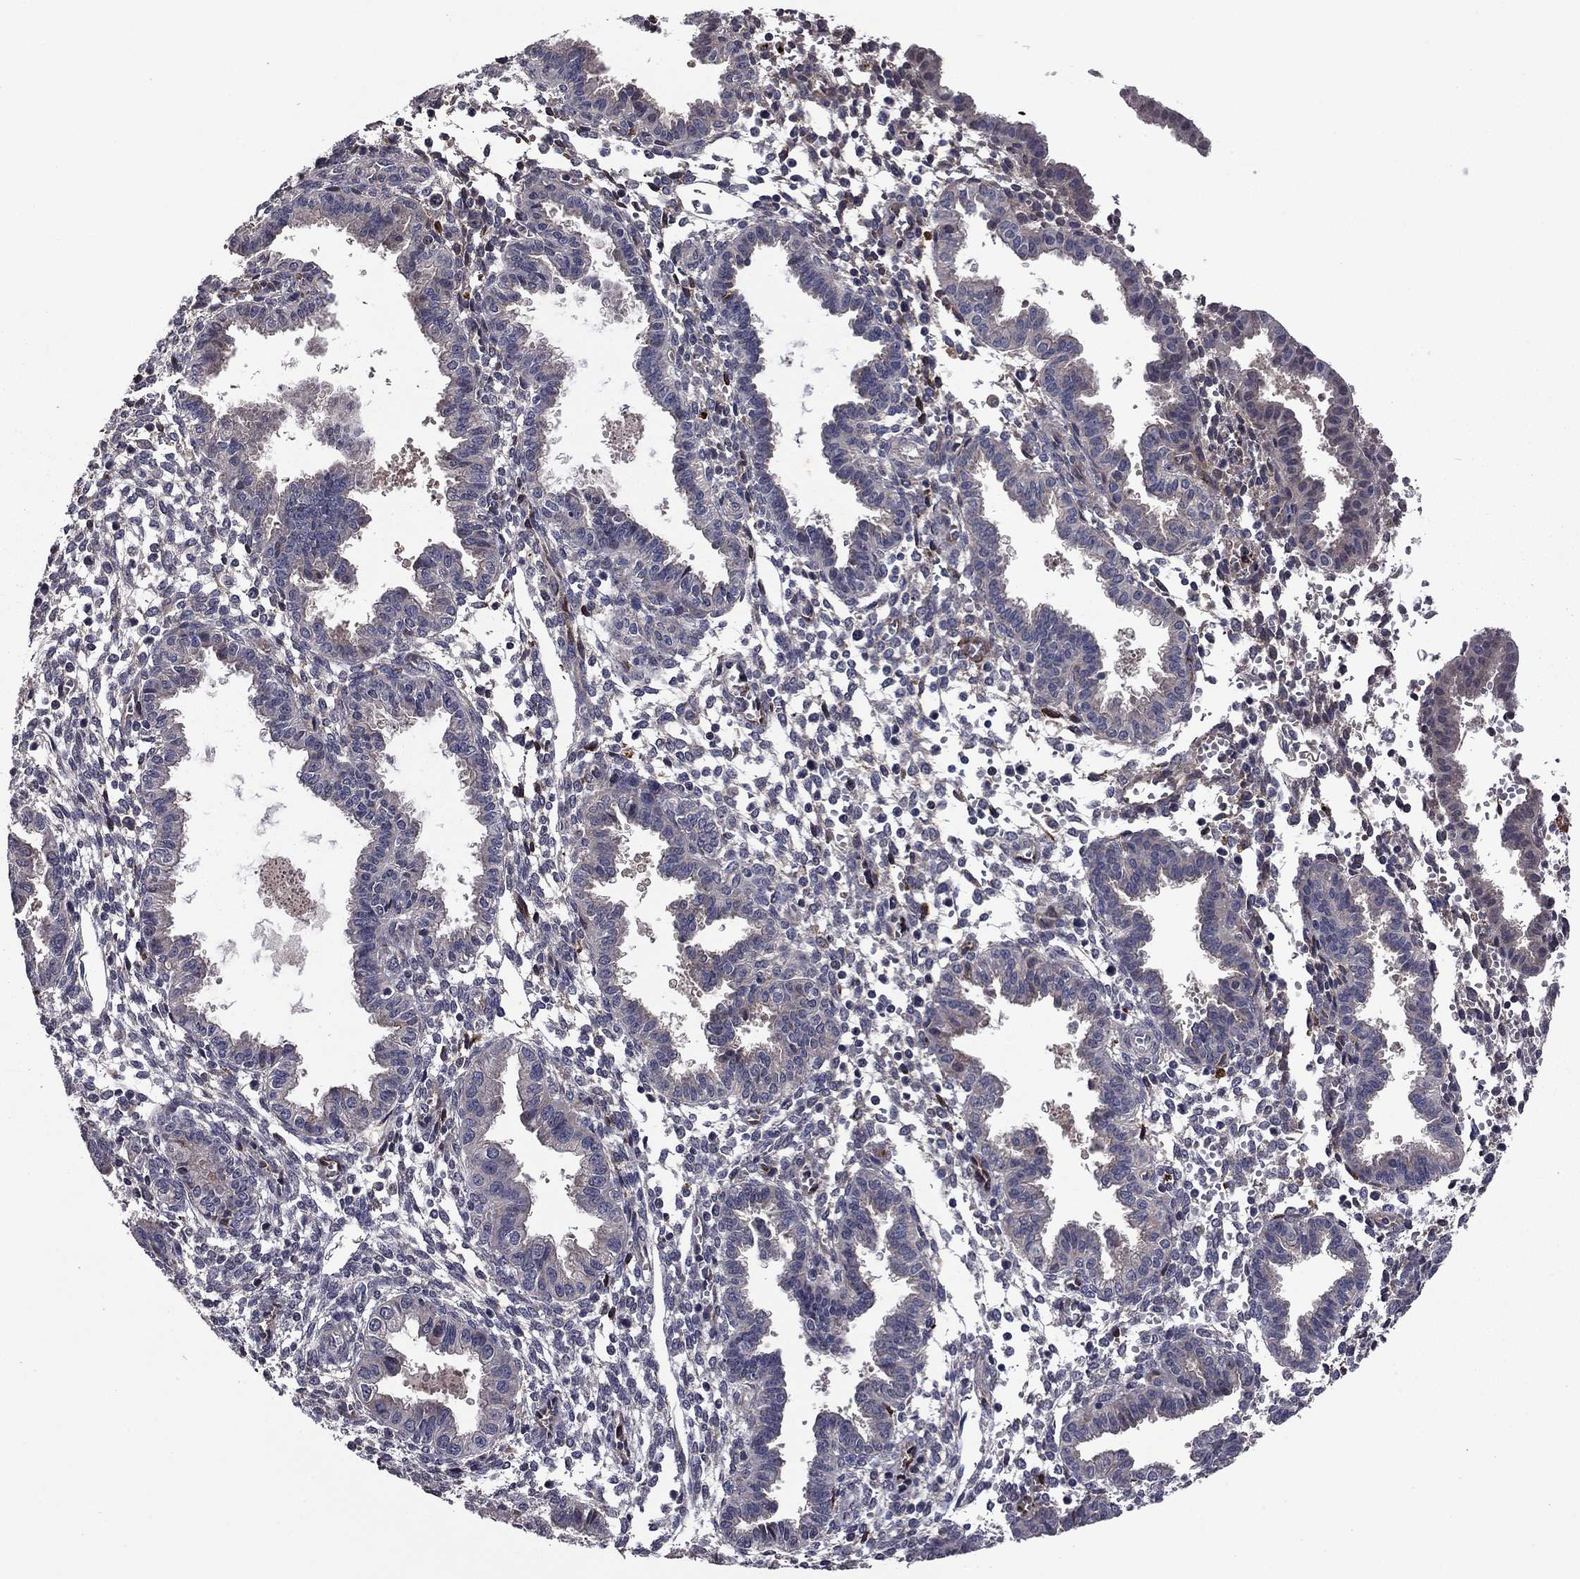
{"staining": {"intensity": "weak", "quantity": "25%-75%", "location": "cytoplasmic/membranous"}, "tissue": "endometrium", "cell_type": "Cells in endometrial stroma", "image_type": "normal", "snomed": [{"axis": "morphology", "description": "Normal tissue, NOS"}, {"axis": "topography", "description": "Endometrium"}], "caption": "Protein analysis of normal endometrium reveals weak cytoplasmic/membranous expression in approximately 25%-75% of cells in endometrial stroma.", "gene": "PROS1", "patient": {"sex": "female", "age": 37}}